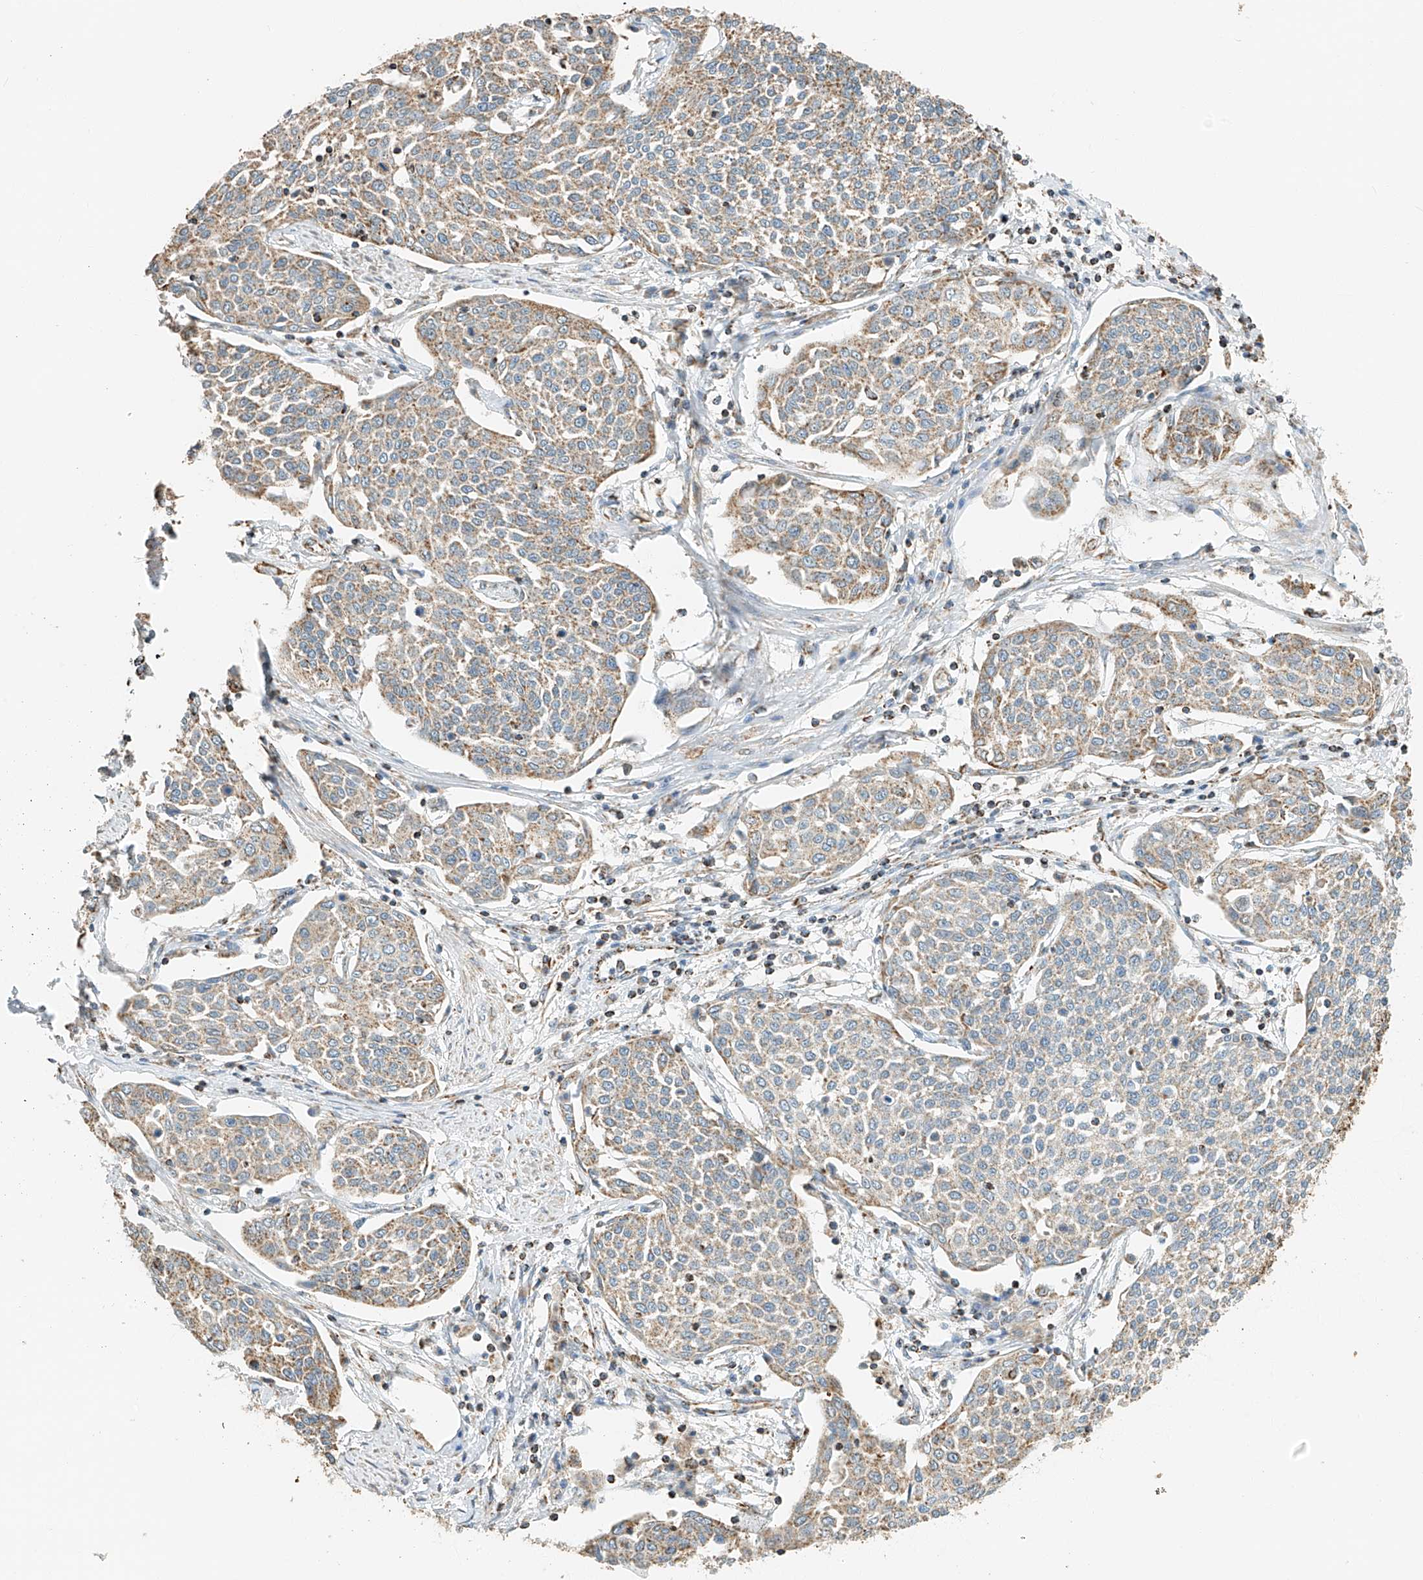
{"staining": {"intensity": "weak", "quantity": "25%-75%", "location": "cytoplasmic/membranous"}, "tissue": "cervical cancer", "cell_type": "Tumor cells", "image_type": "cancer", "snomed": [{"axis": "morphology", "description": "Squamous cell carcinoma, NOS"}, {"axis": "topography", "description": "Cervix"}], "caption": "Protein staining shows weak cytoplasmic/membranous positivity in approximately 25%-75% of tumor cells in cervical squamous cell carcinoma.", "gene": "YIPF7", "patient": {"sex": "female", "age": 34}}